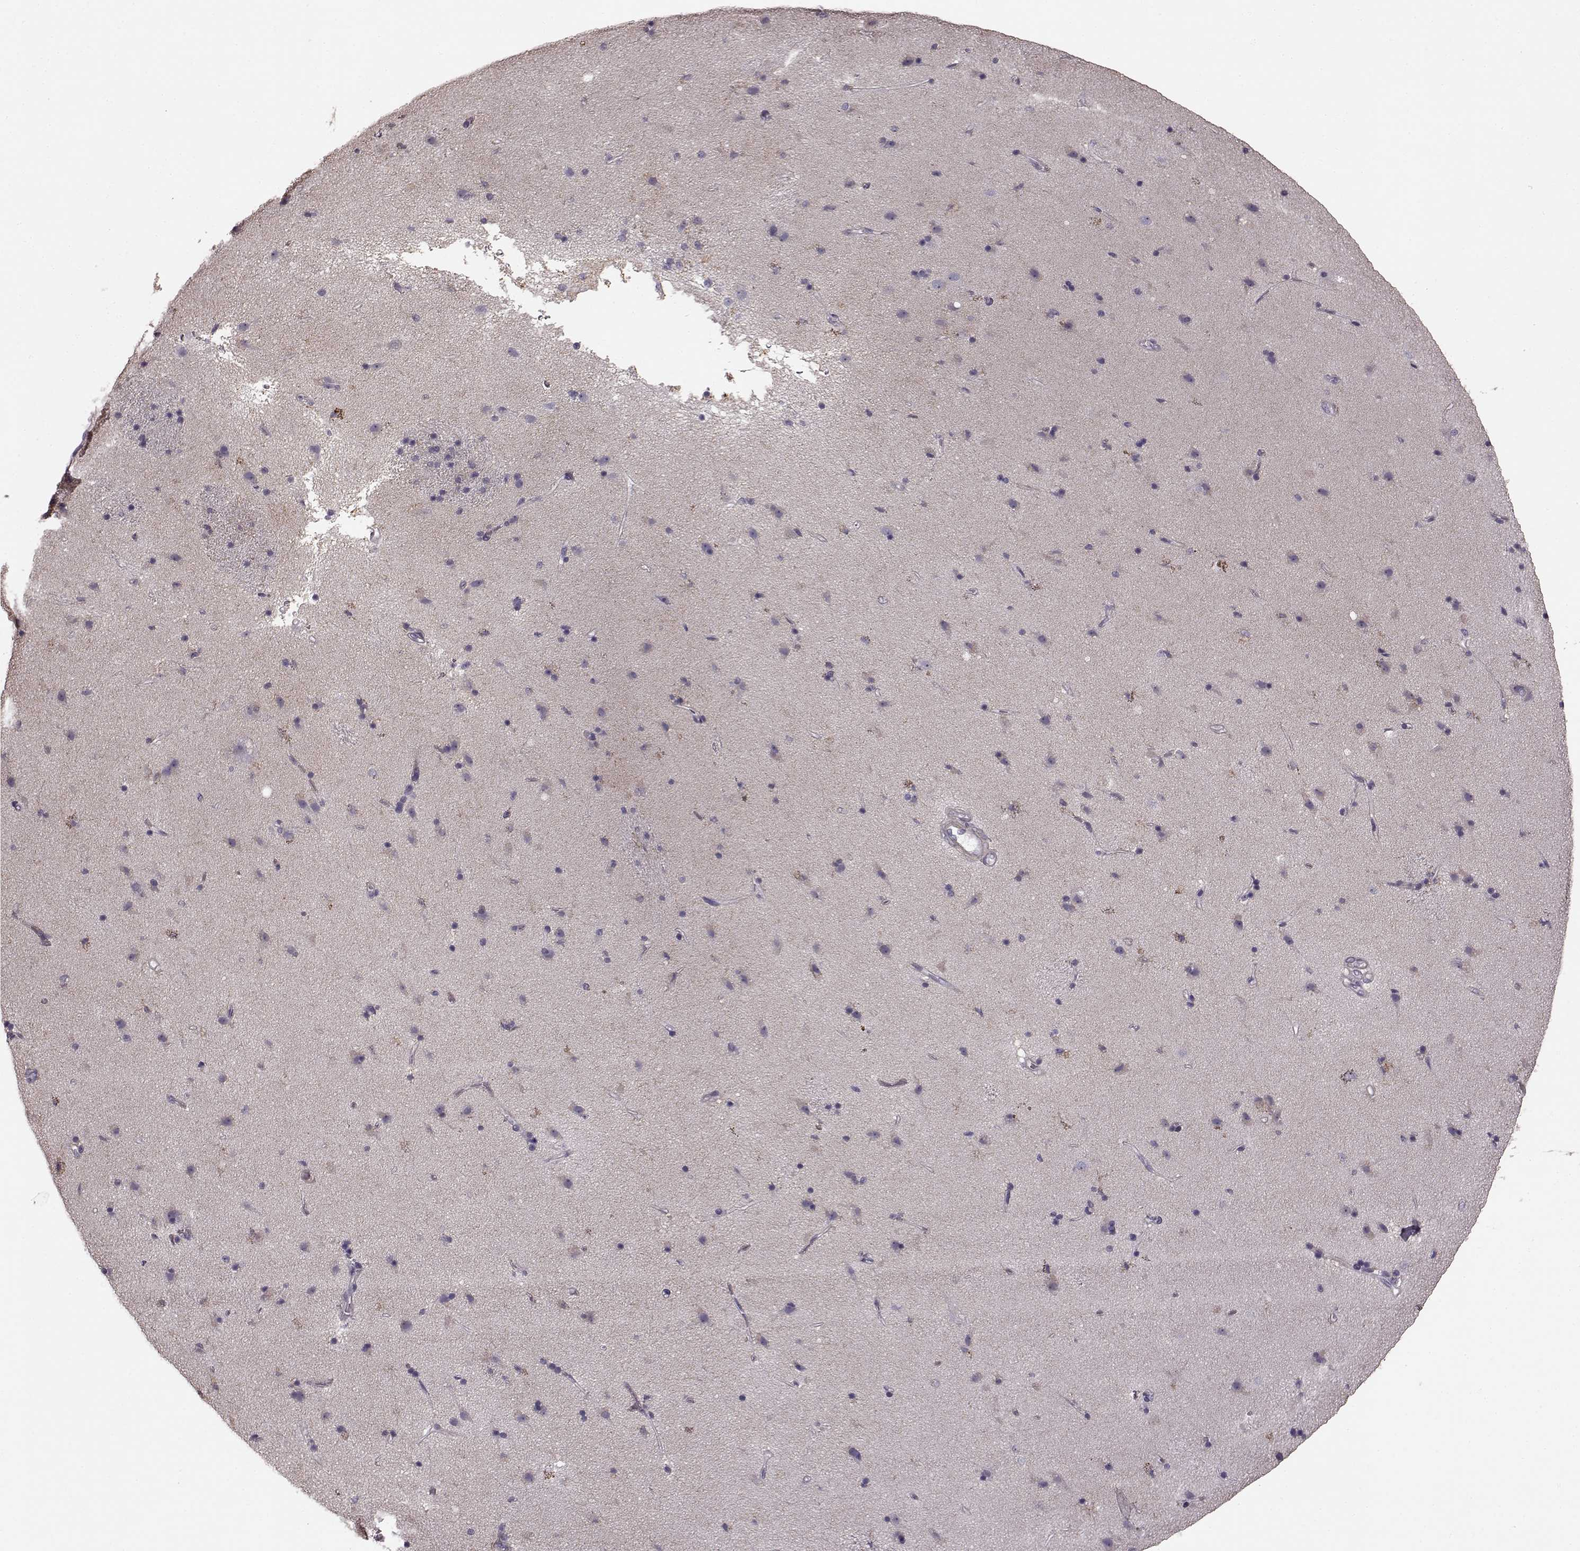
{"staining": {"intensity": "negative", "quantity": "none", "location": "none"}, "tissue": "caudate", "cell_type": "Glial cells", "image_type": "normal", "snomed": [{"axis": "morphology", "description": "Normal tissue, NOS"}, {"axis": "topography", "description": "Lateral ventricle wall"}], "caption": "This is an immunohistochemistry (IHC) histopathology image of benign caudate. There is no staining in glial cells.", "gene": "SLCO3A1", "patient": {"sex": "female", "age": 71}}